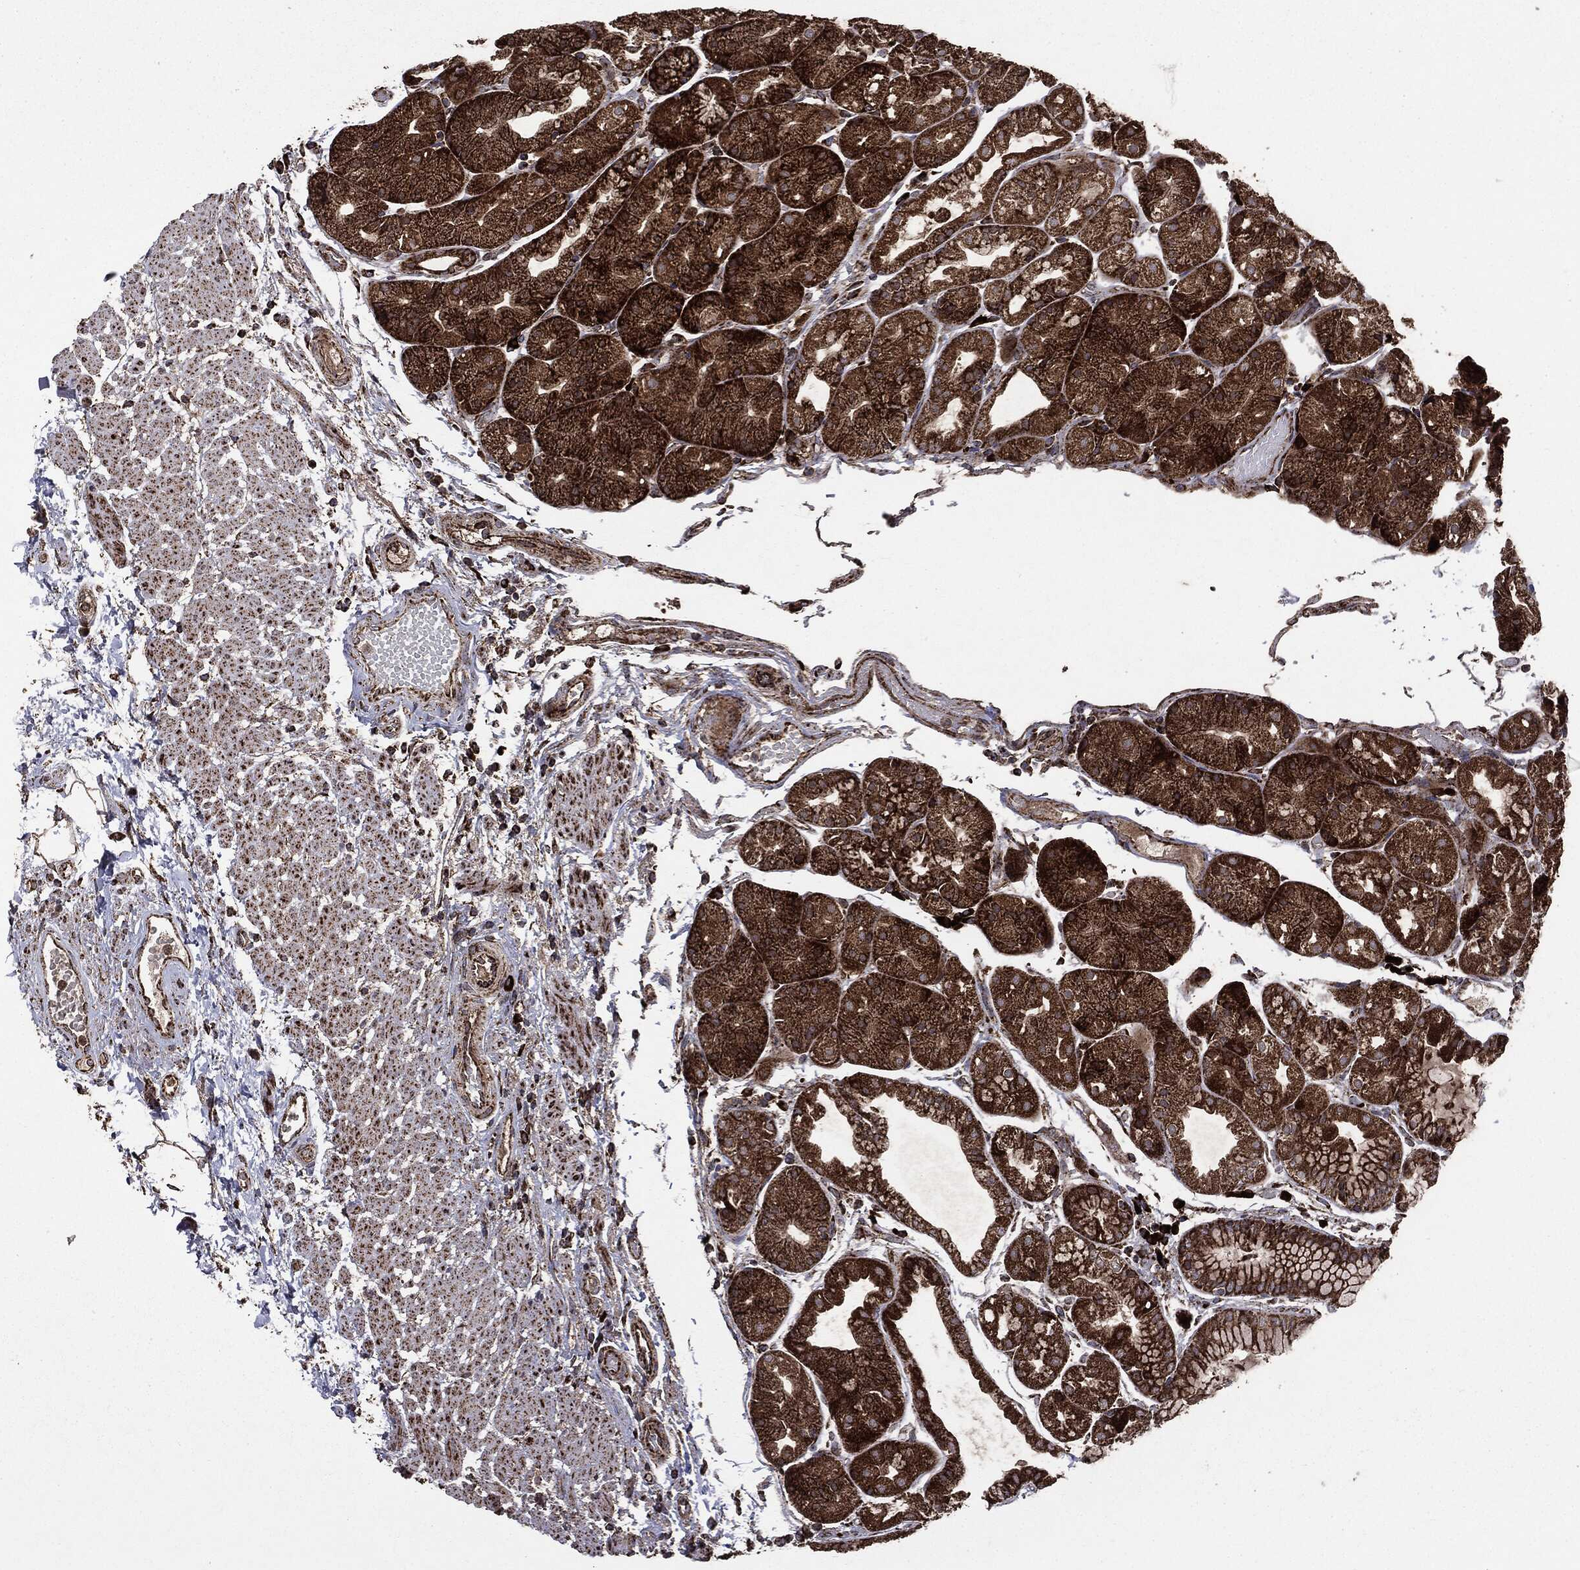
{"staining": {"intensity": "strong", "quantity": "25%-75%", "location": "cytoplasmic/membranous"}, "tissue": "stomach", "cell_type": "Glandular cells", "image_type": "normal", "snomed": [{"axis": "morphology", "description": "Normal tissue, NOS"}, {"axis": "topography", "description": "Stomach, upper"}], "caption": "DAB immunohistochemical staining of normal stomach demonstrates strong cytoplasmic/membranous protein positivity in about 25%-75% of glandular cells. (IHC, brightfield microscopy, high magnification).", "gene": "MAP2K1", "patient": {"sex": "male", "age": 72}}